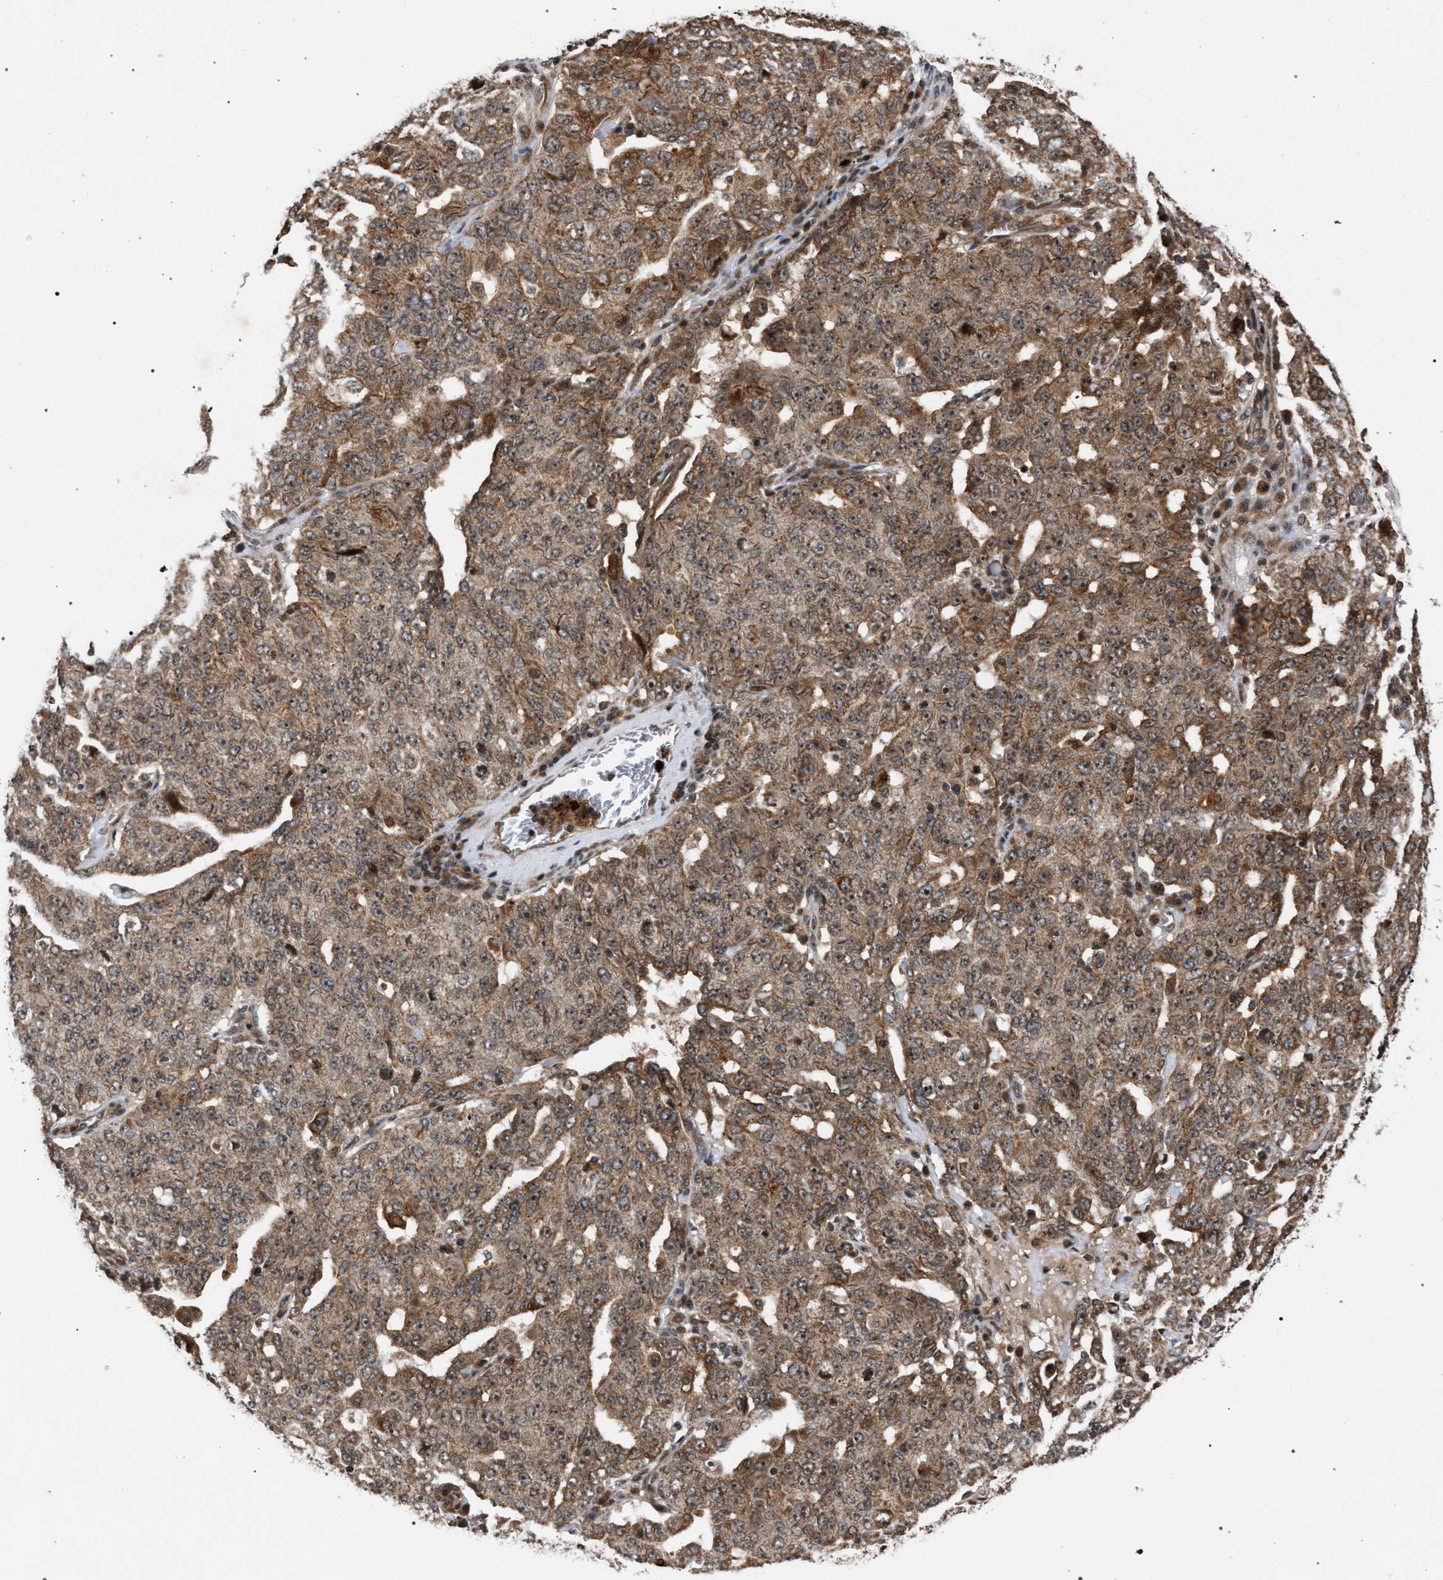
{"staining": {"intensity": "moderate", "quantity": ">75%", "location": "cytoplasmic/membranous"}, "tissue": "ovarian cancer", "cell_type": "Tumor cells", "image_type": "cancer", "snomed": [{"axis": "morphology", "description": "Carcinoma, endometroid"}, {"axis": "topography", "description": "Ovary"}], "caption": "Protein staining shows moderate cytoplasmic/membranous staining in approximately >75% of tumor cells in ovarian endometroid carcinoma.", "gene": "IRAK4", "patient": {"sex": "female", "age": 62}}